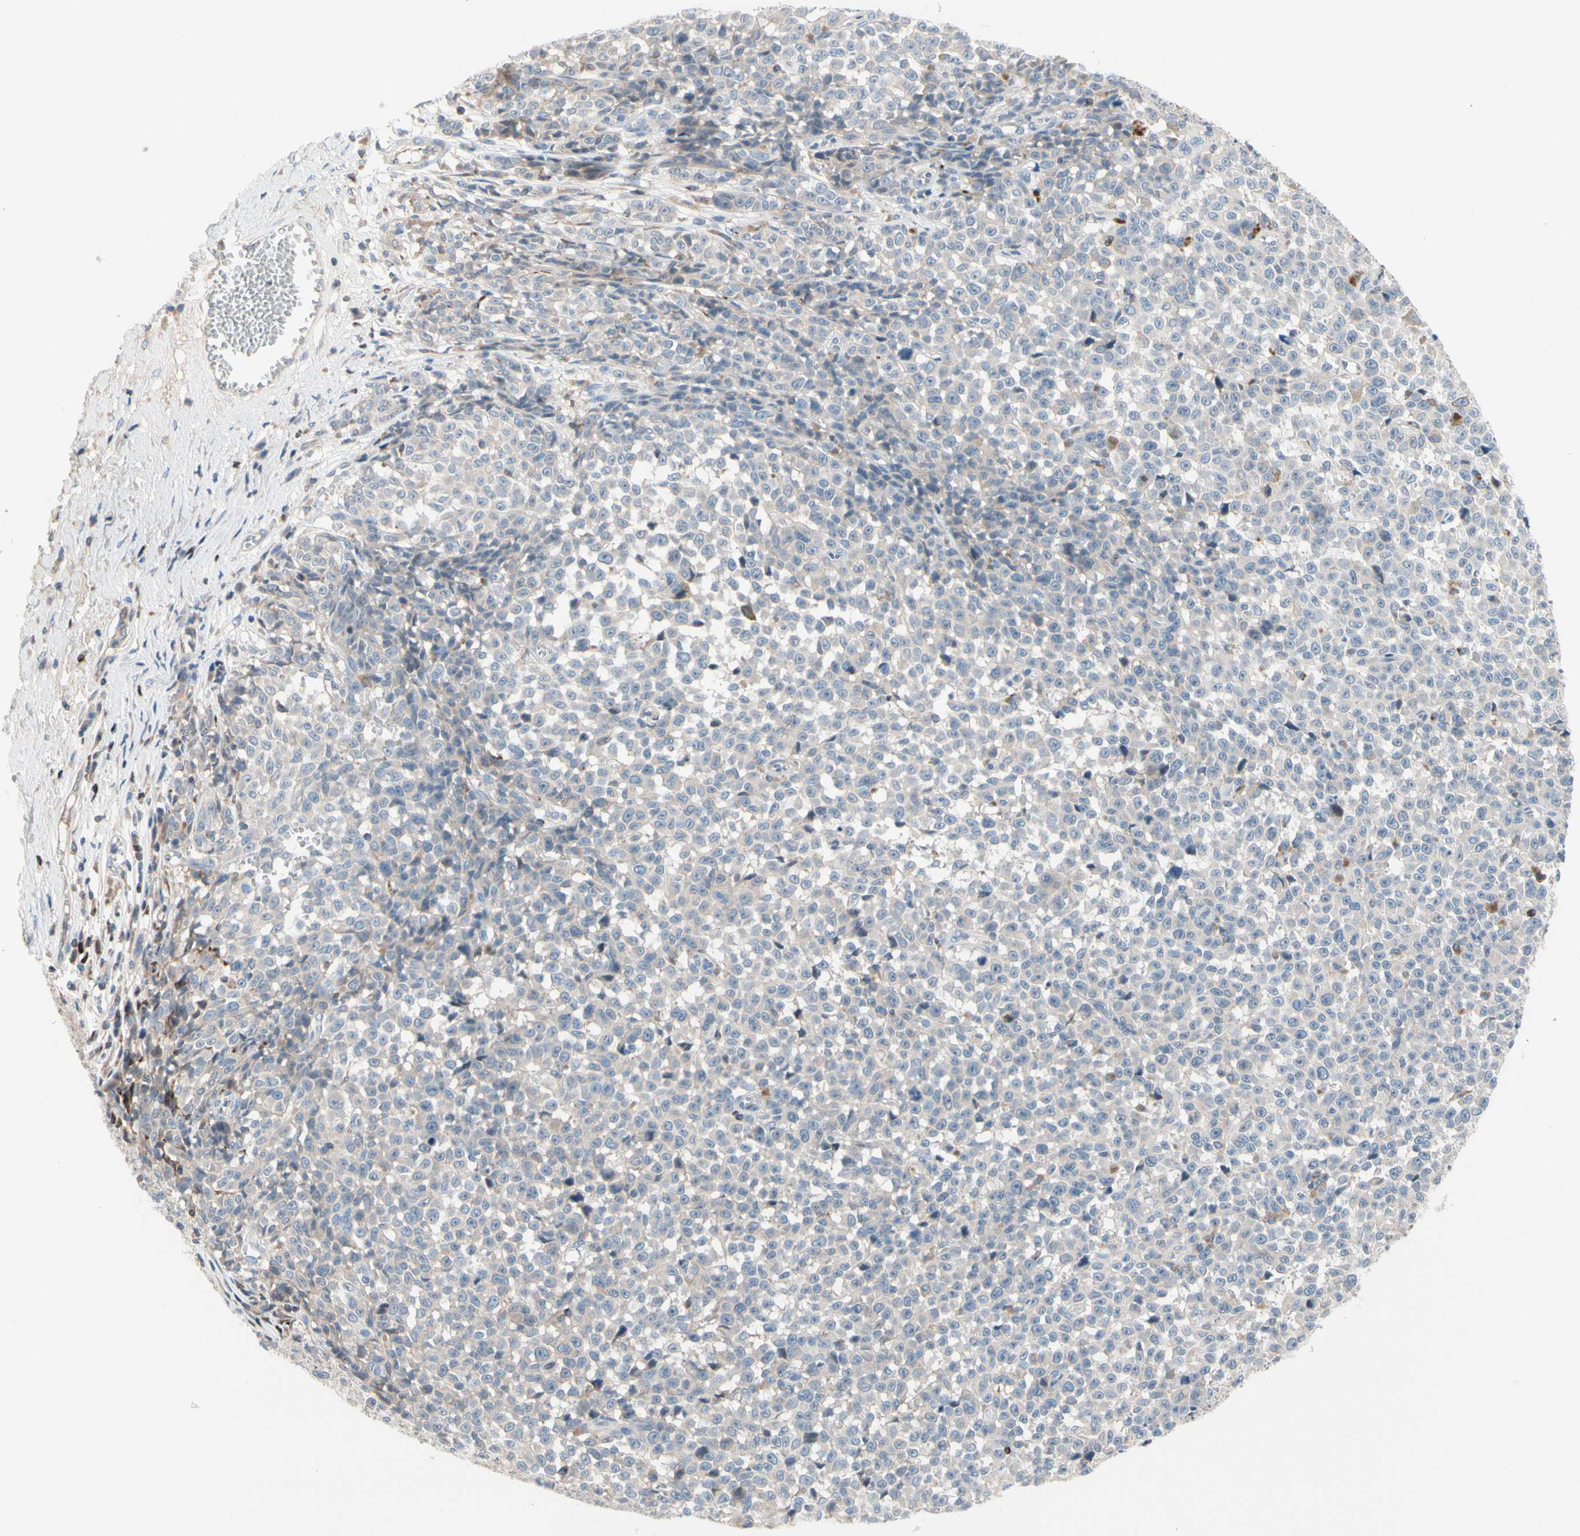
{"staining": {"intensity": "negative", "quantity": "none", "location": "none"}, "tissue": "melanoma", "cell_type": "Tumor cells", "image_type": "cancer", "snomed": [{"axis": "morphology", "description": "Malignant melanoma, NOS"}, {"axis": "topography", "description": "Skin"}], "caption": "Immunohistochemistry micrograph of melanoma stained for a protein (brown), which shows no staining in tumor cells.", "gene": "MAP3K3", "patient": {"sex": "female", "age": 82}}